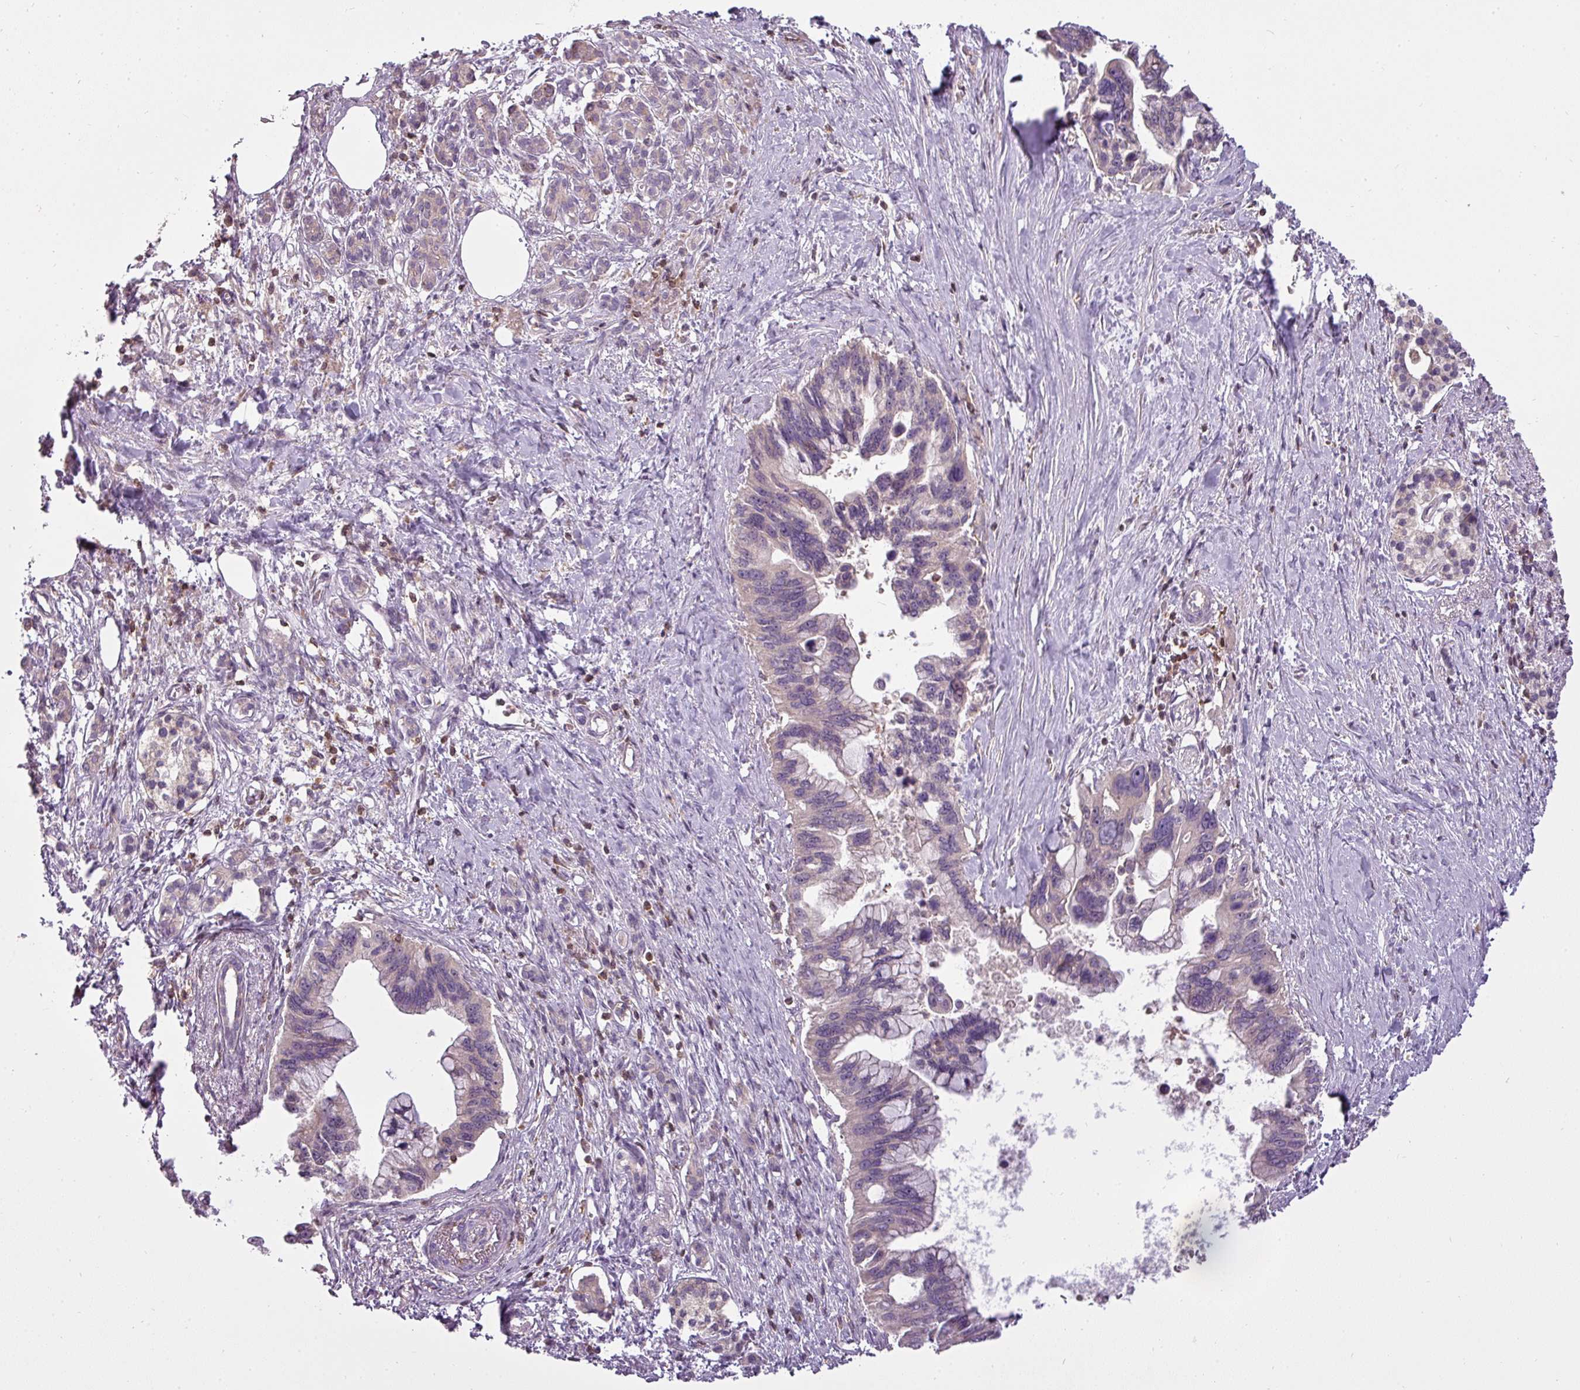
{"staining": {"intensity": "weak", "quantity": "<25%", "location": "cytoplasmic/membranous"}, "tissue": "pancreatic cancer", "cell_type": "Tumor cells", "image_type": "cancer", "snomed": [{"axis": "morphology", "description": "Adenocarcinoma, NOS"}, {"axis": "topography", "description": "Pancreas"}], "caption": "An immunohistochemistry (IHC) histopathology image of pancreatic cancer is shown. There is no staining in tumor cells of pancreatic cancer.", "gene": "STK4", "patient": {"sex": "female", "age": 83}}